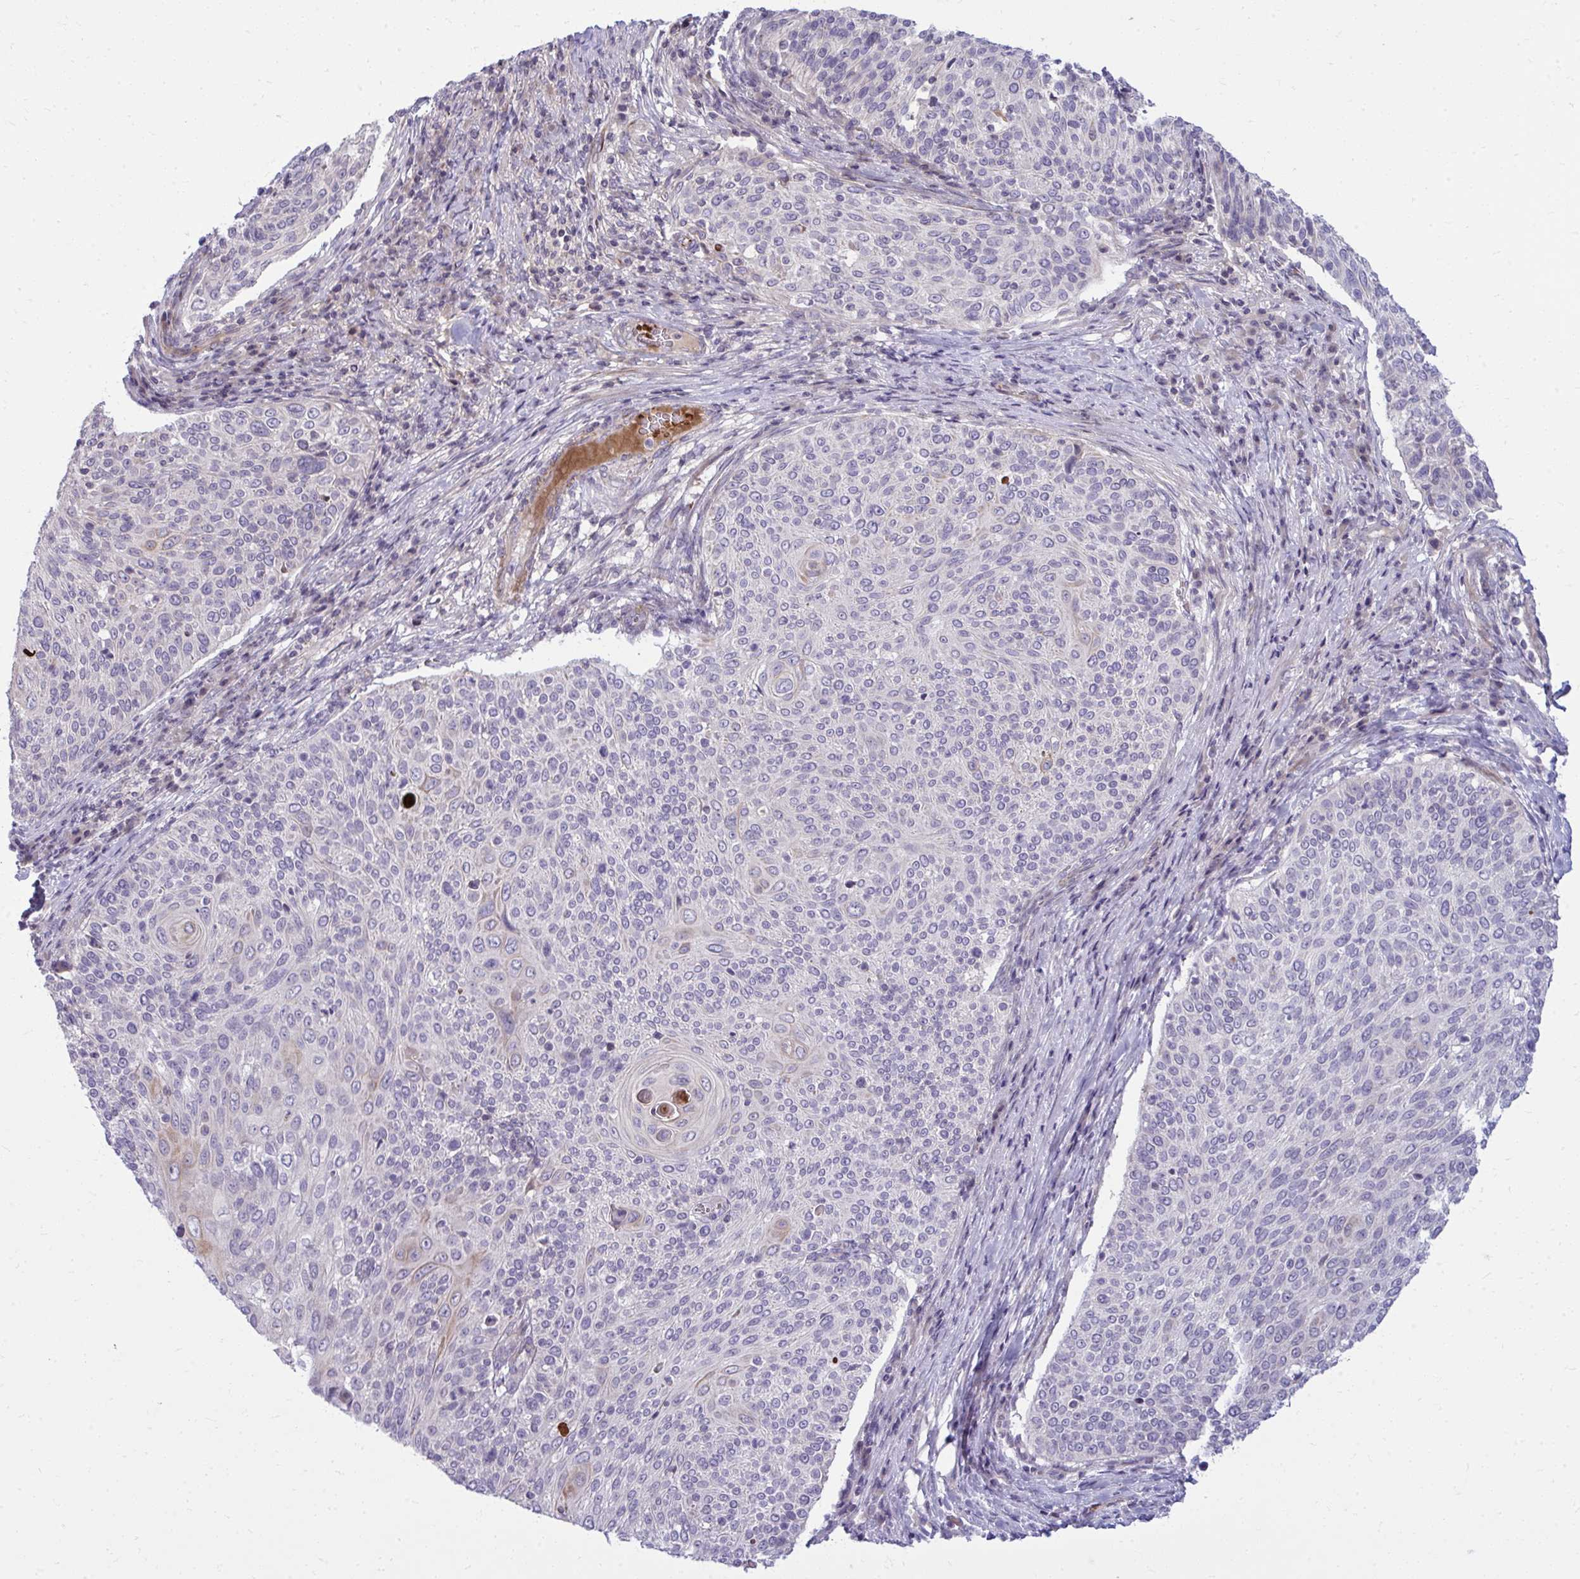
{"staining": {"intensity": "negative", "quantity": "none", "location": "none"}, "tissue": "cervical cancer", "cell_type": "Tumor cells", "image_type": "cancer", "snomed": [{"axis": "morphology", "description": "Squamous cell carcinoma, NOS"}, {"axis": "topography", "description": "Cervix"}], "caption": "Cervical cancer (squamous cell carcinoma) was stained to show a protein in brown. There is no significant positivity in tumor cells.", "gene": "SLC14A1", "patient": {"sex": "female", "age": 31}}